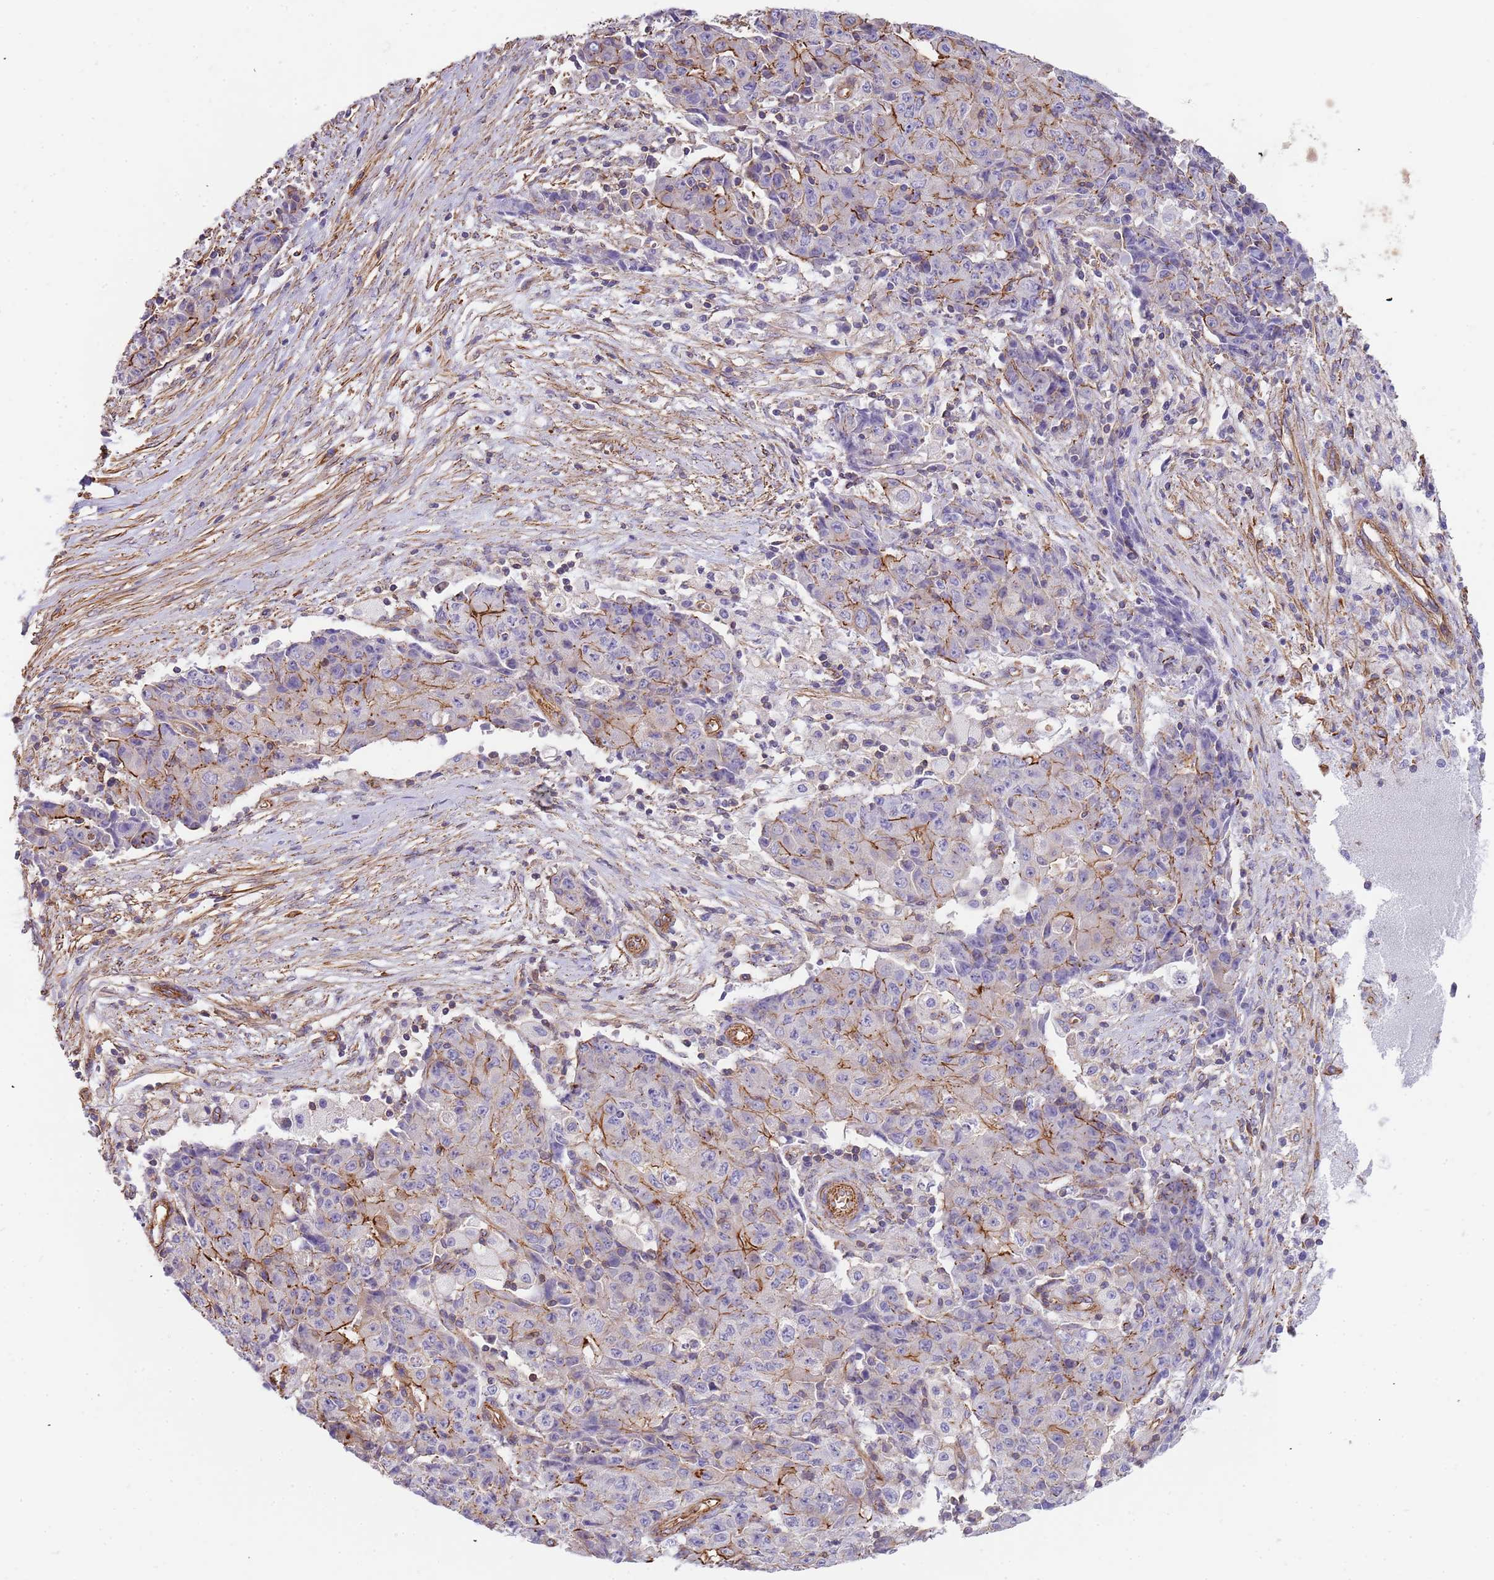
{"staining": {"intensity": "moderate", "quantity": "<25%", "location": "cytoplasmic/membranous"}, "tissue": "ovarian cancer", "cell_type": "Tumor cells", "image_type": "cancer", "snomed": [{"axis": "morphology", "description": "Carcinoma, endometroid"}, {"axis": "topography", "description": "Ovary"}], "caption": "Immunohistochemical staining of ovarian endometroid carcinoma exhibits low levels of moderate cytoplasmic/membranous expression in about <25% of tumor cells.", "gene": "GFRAL", "patient": {"sex": "female", "age": 42}}